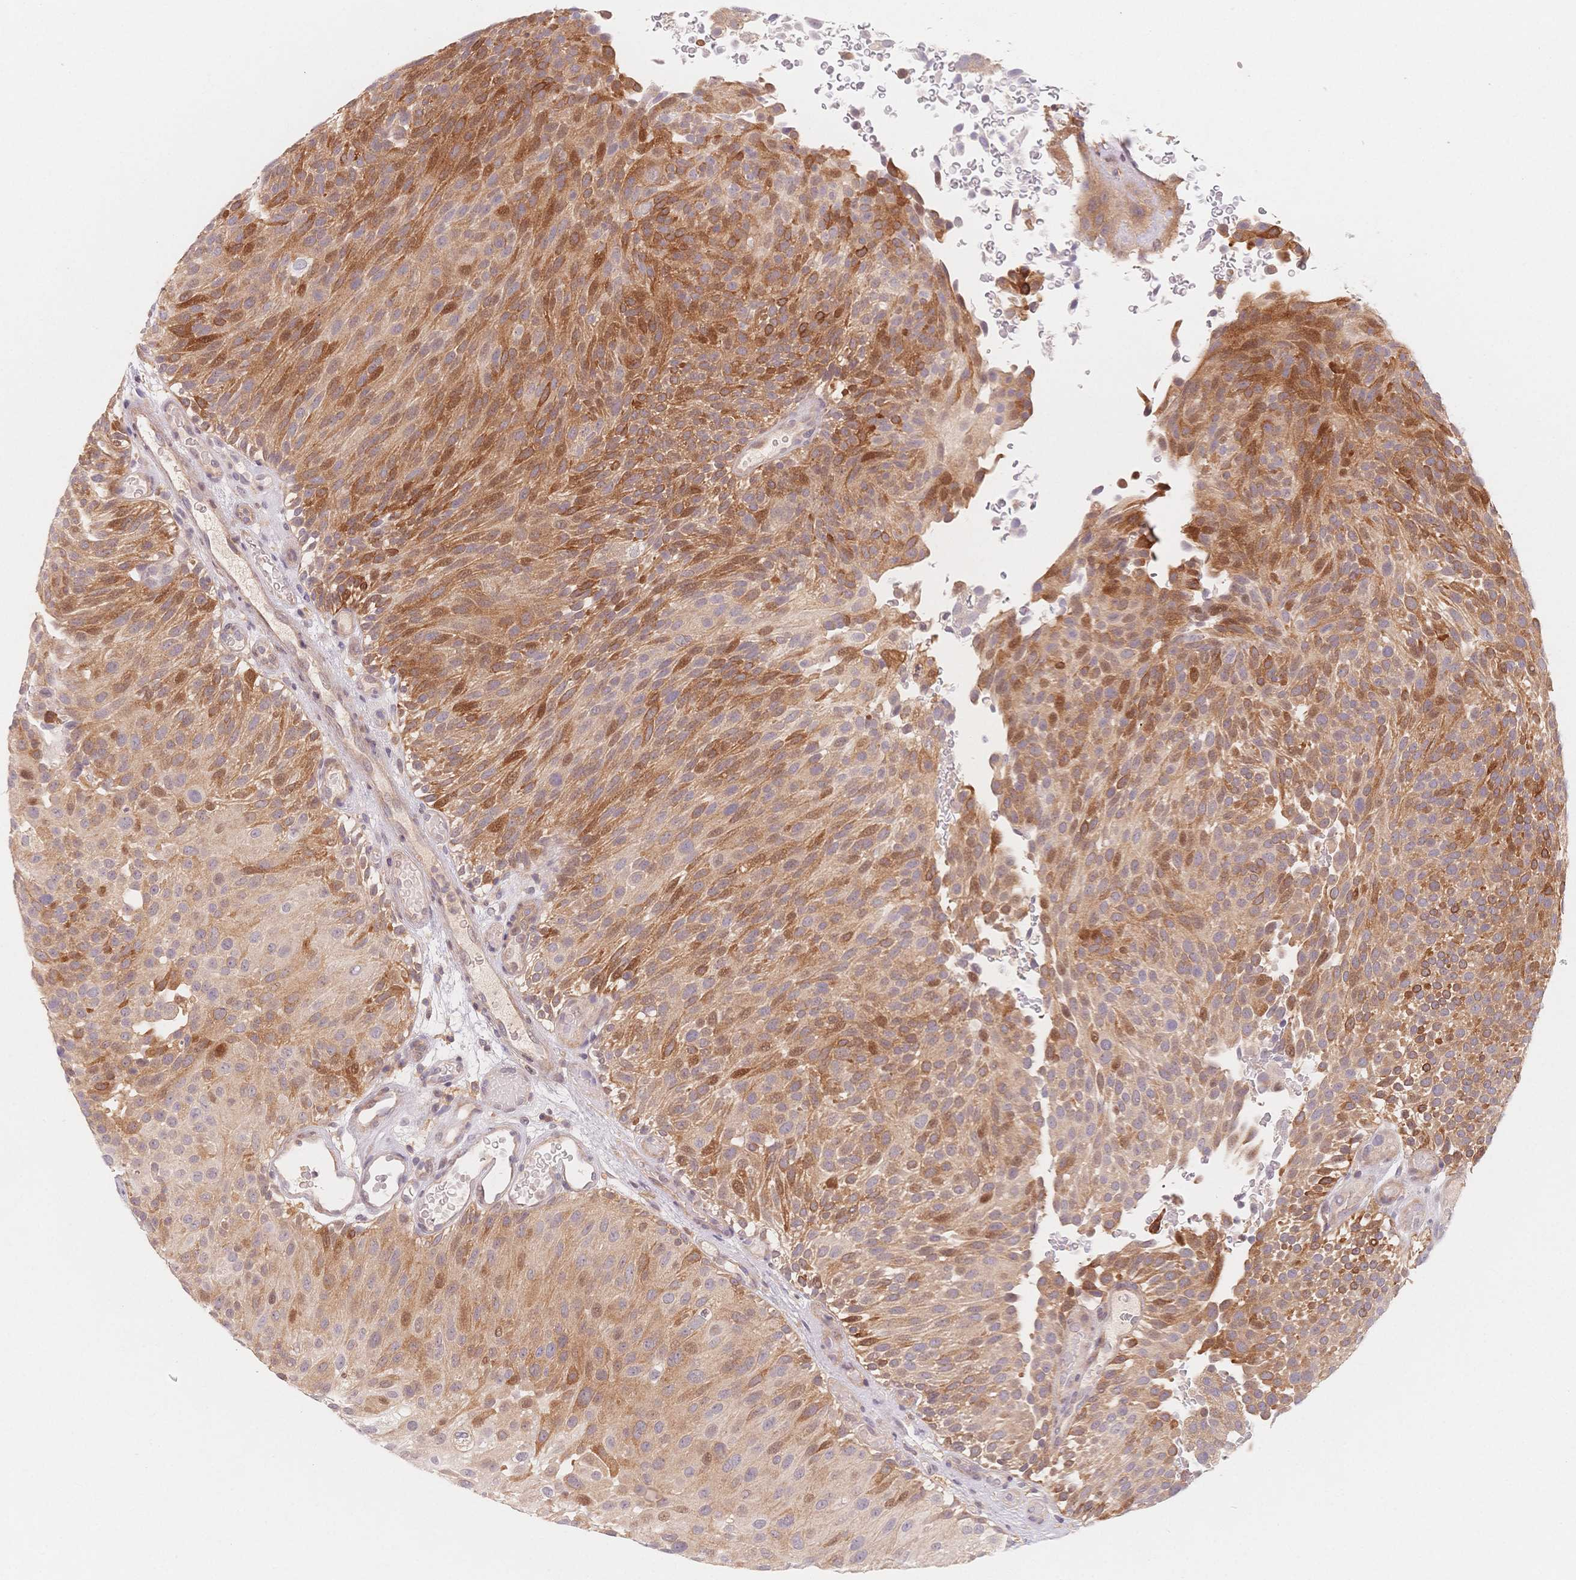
{"staining": {"intensity": "moderate", "quantity": "25%-75%", "location": "cytoplasmic/membranous,nuclear"}, "tissue": "urothelial cancer", "cell_type": "Tumor cells", "image_type": "cancer", "snomed": [{"axis": "morphology", "description": "Urothelial carcinoma, Low grade"}, {"axis": "topography", "description": "Urinary bladder"}], "caption": "Immunohistochemical staining of urothelial cancer displays medium levels of moderate cytoplasmic/membranous and nuclear protein staining in approximately 25%-75% of tumor cells. The staining is performed using DAB brown chromogen to label protein expression. The nuclei are counter-stained blue using hematoxylin.", "gene": "C12orf75", "patient": {"sex": "male", "age": 78}}